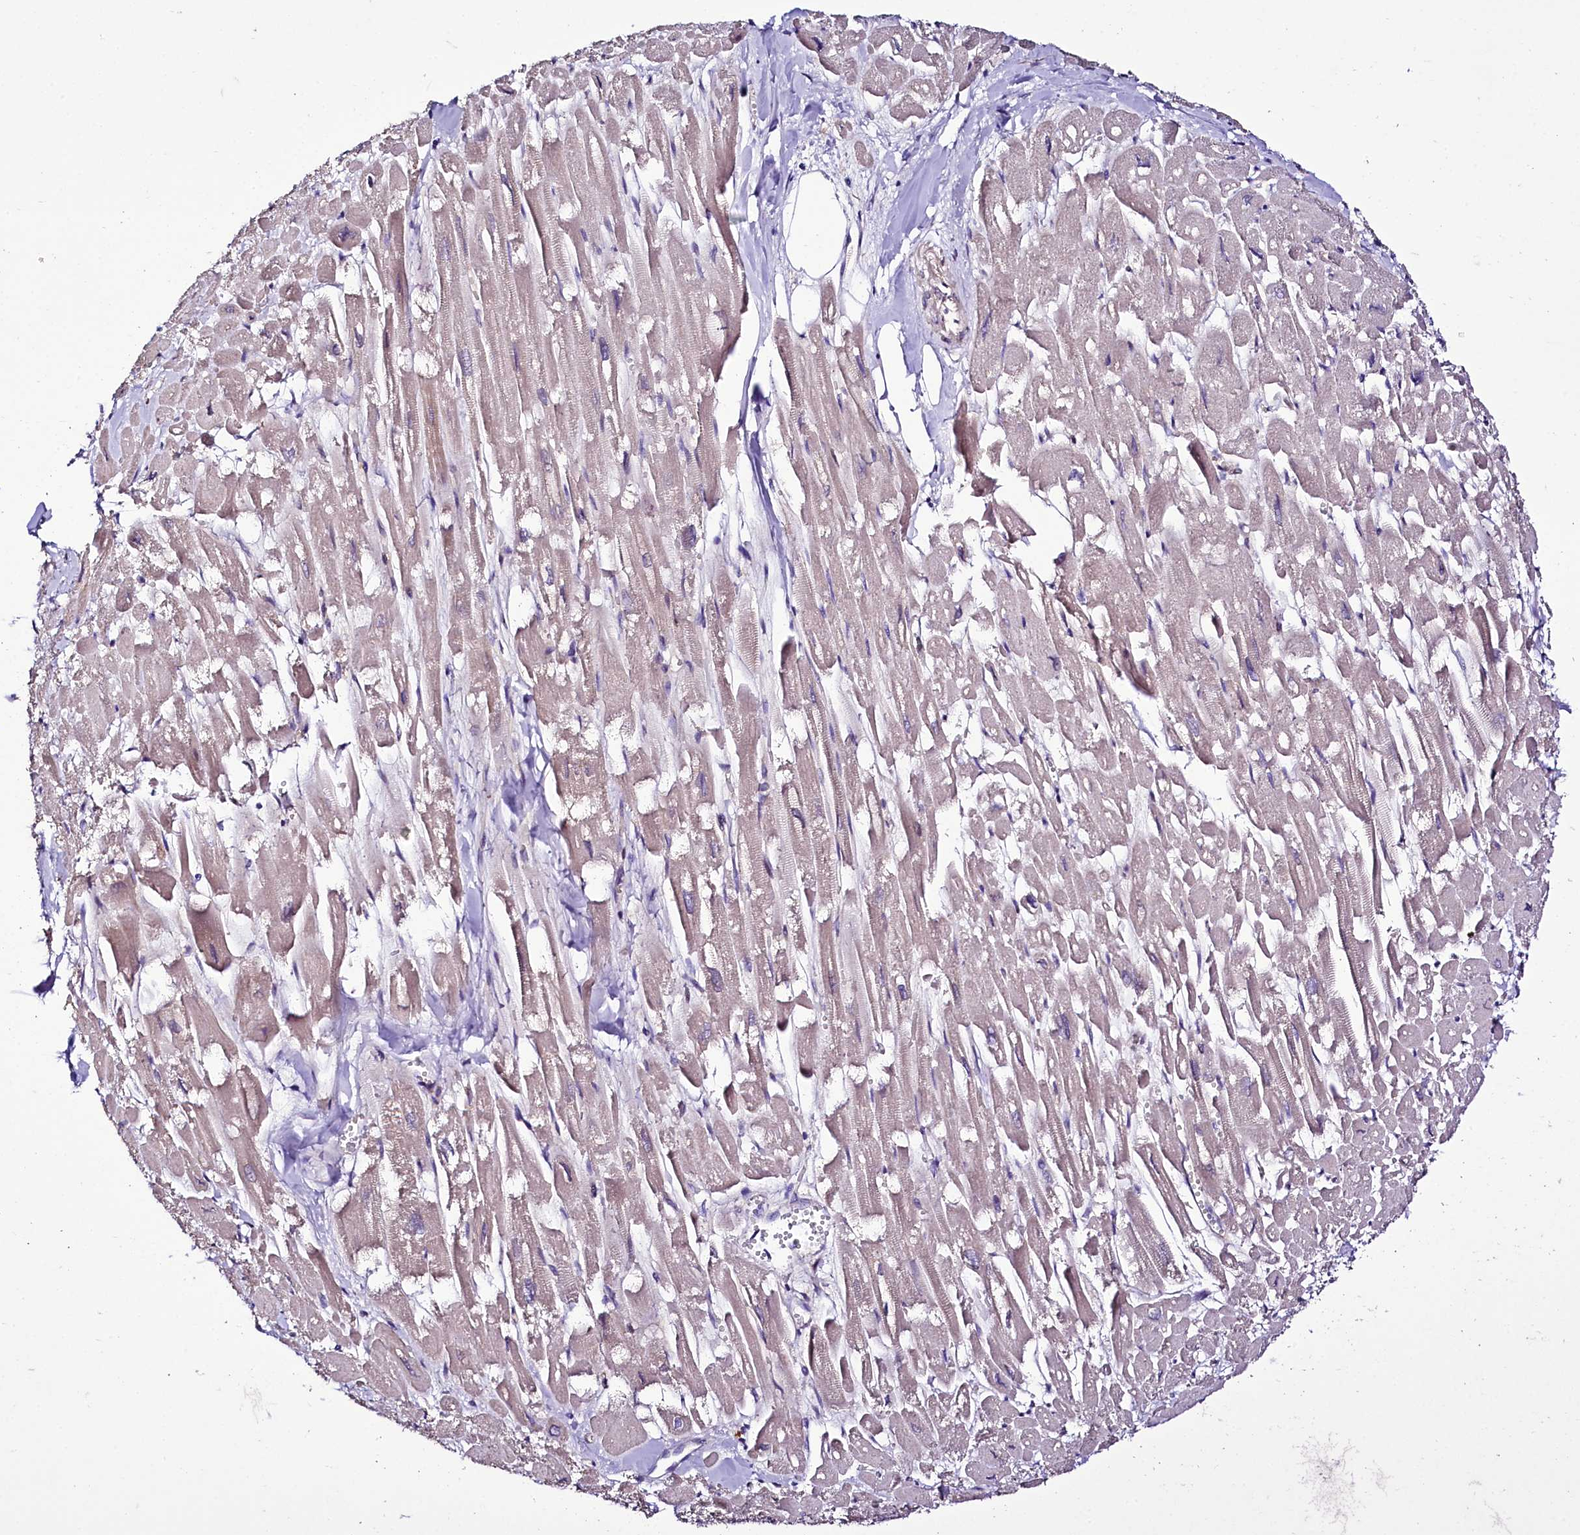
{"staining": {"intensity": "weak", "quantity": "<25%", "location": "cytoplasmic/membranous"}, "tissue": "heart muscle", "cell_type": "Cardiomyocytes", "image_type": "normal", "snomed": [{"axis": "morphology", "description": "Normal tissue, NOS"}, {"axis": "topography", "description": "Heart"}], "caption": "Immunohistochemical staining of unremarkable human heart muscle displays no significant positivity in cardiomyocytes. (DAB (3,3'-diaminobenzidine) immunohistochemistry (IHC), high magnification).", "gene": "ZC3H12C", "patient": {"sex": "male", "age": 54}}